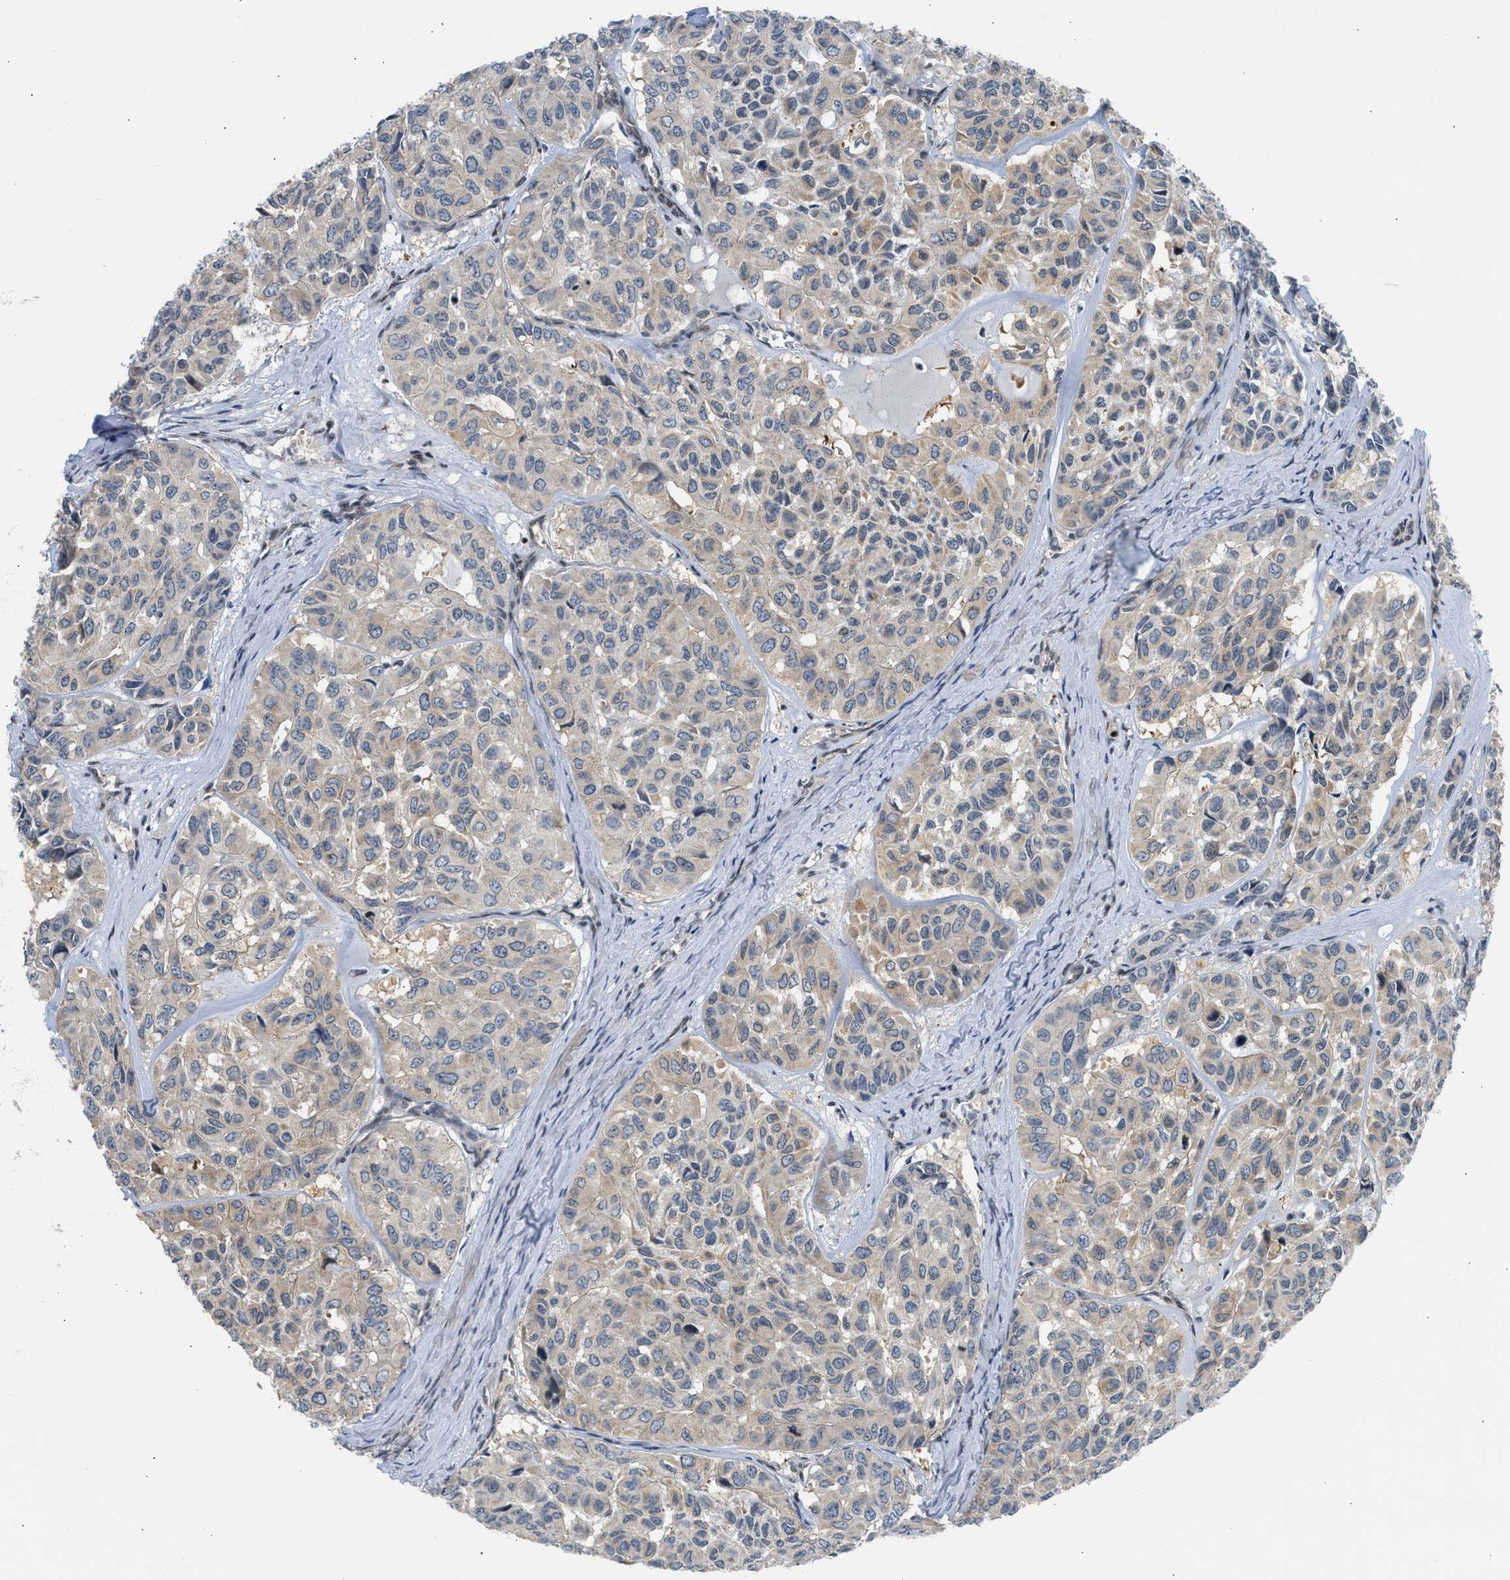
{"staining": {"intensity": "weak", "quantity": ">75%", "location": "cytoplasmic/membranous"}, "tissue": "head and neck cancer", "cell_type": "Tumor cells", "image_type": "cancer", "snomed": [{"axis": "morphology", "description": "Adenocarcinoma, NOS"}, {"axis": "topography", "description": "Salivary gland, NOS"}, {"axis": "topography", "description": "Head-Neck"}], "caption": "A low amount of weak cytoplasmic/membranous staining is seen in approximately >75% of tumor cells in head and neck cancer (adenocarcinoma) tissue.", "gene": "OLIG3", "patient": {"sex": "female", "age": 76}}